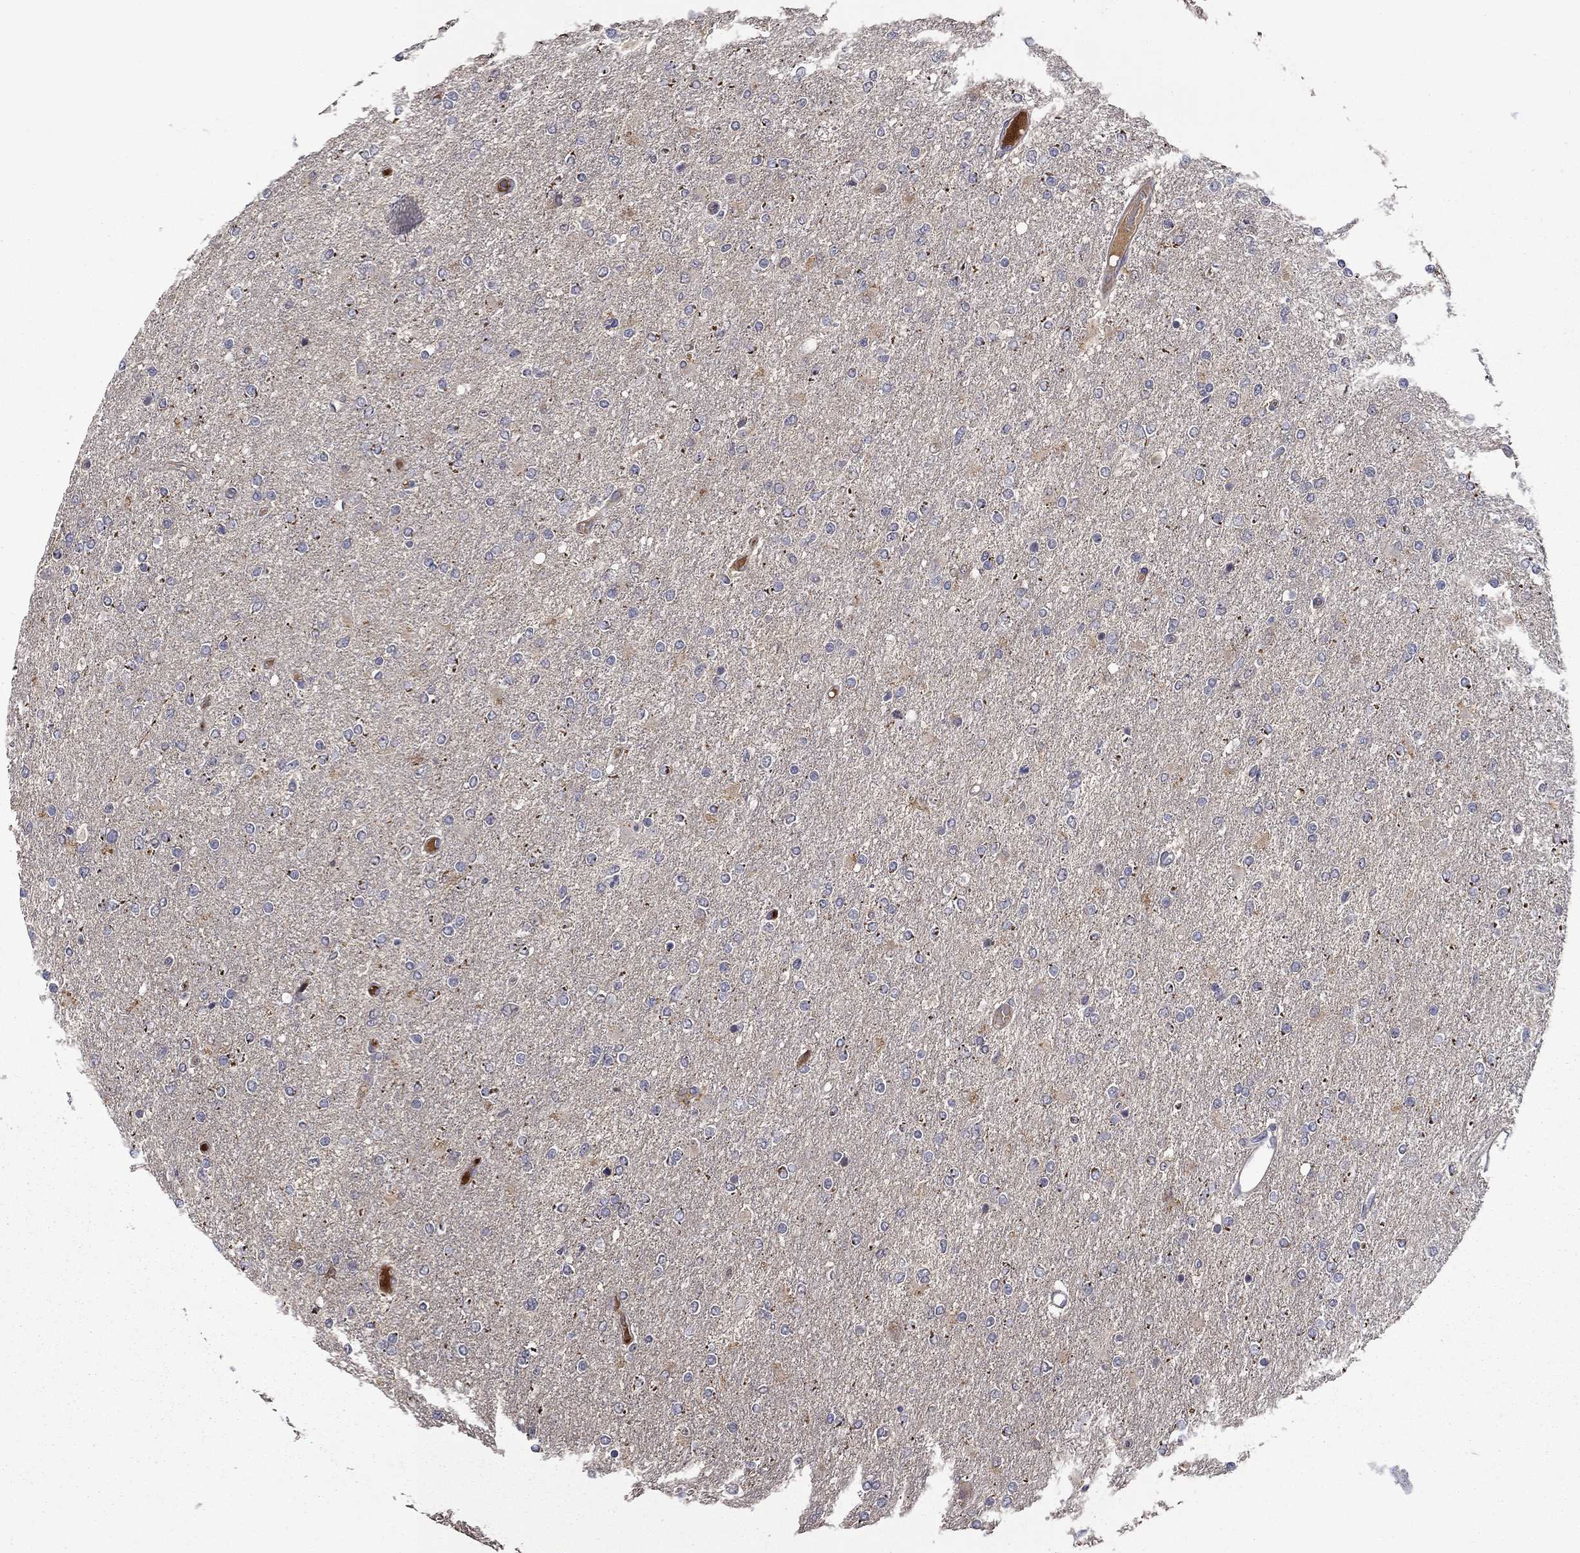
{"staining": {"intensity": "negative", "quantity": "none", "location": "none"}, "tissue": "glioma", "cell_type": "Tumor cells", "image_type": "cancer", "snomed": [{"axis": "morphology", "description": "Glioma, malignant, High grade"}, {"axis": "topography", "description": "Cerebral cortex"}], "caption": "High power microscopy micrograph of an immunohistochemistry (IHC) micrograph of glioma, revealing no significant expression in tumor cells.", "gene": "SATB1", "patient": {"sex": "male", "age": 70}}